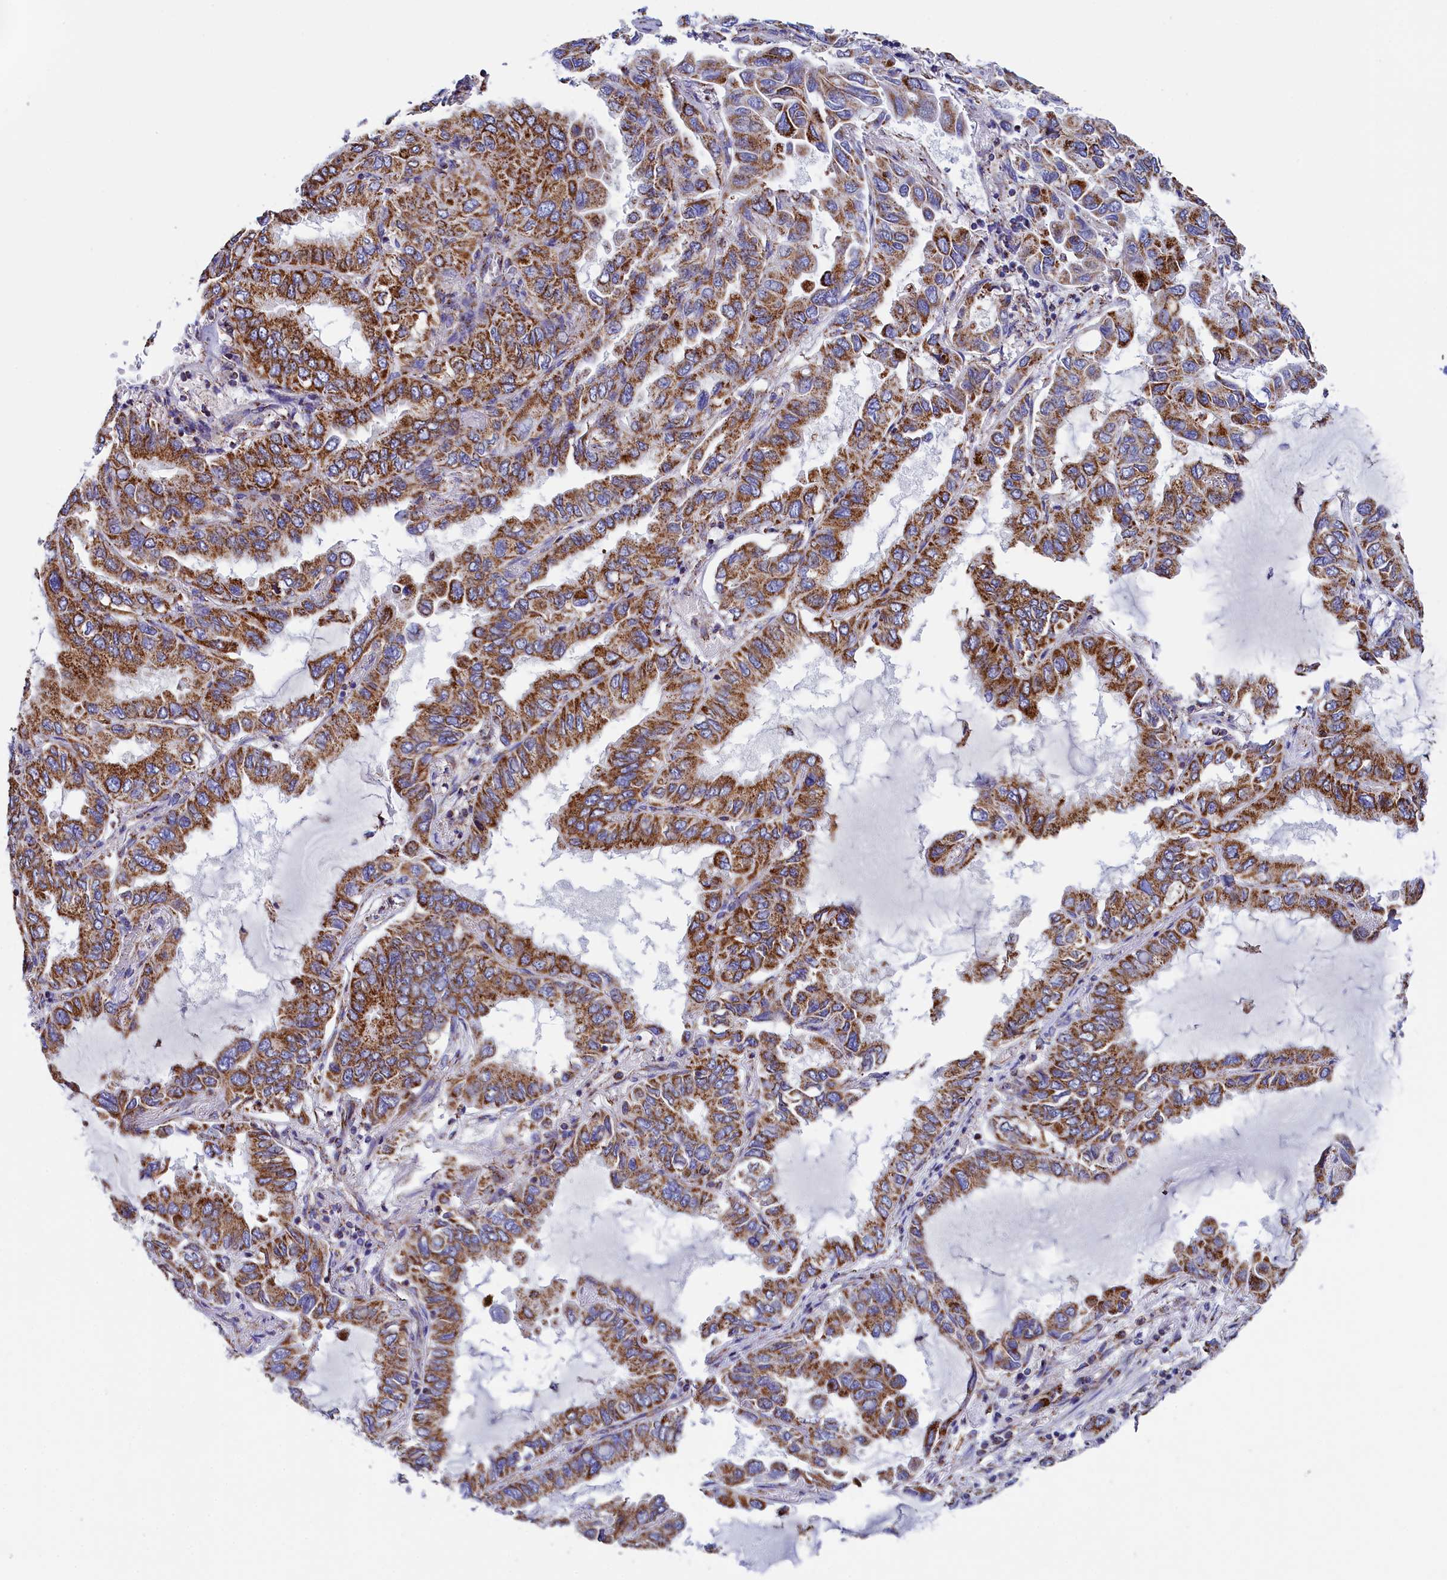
{"staining": {"intensity": "moderate", "quantity": ">75%", "location": "cytoplasmic/membranous"}, "tissue": "lung cancer", "cell_type": "Tumor cells", "image_type": "cancer", "snomed": [{"axis": "morphology", "description": "Adenocarcinoma, NOS"}, {"axis": "topography", "description": "Lung"}], "caption": "Lung adenocarcinoma stained with a protein marker demonstrates moderate staining in tumor cells.", "gene": "SLC39A3", "patient": {"sex": "male", "age": 64}}